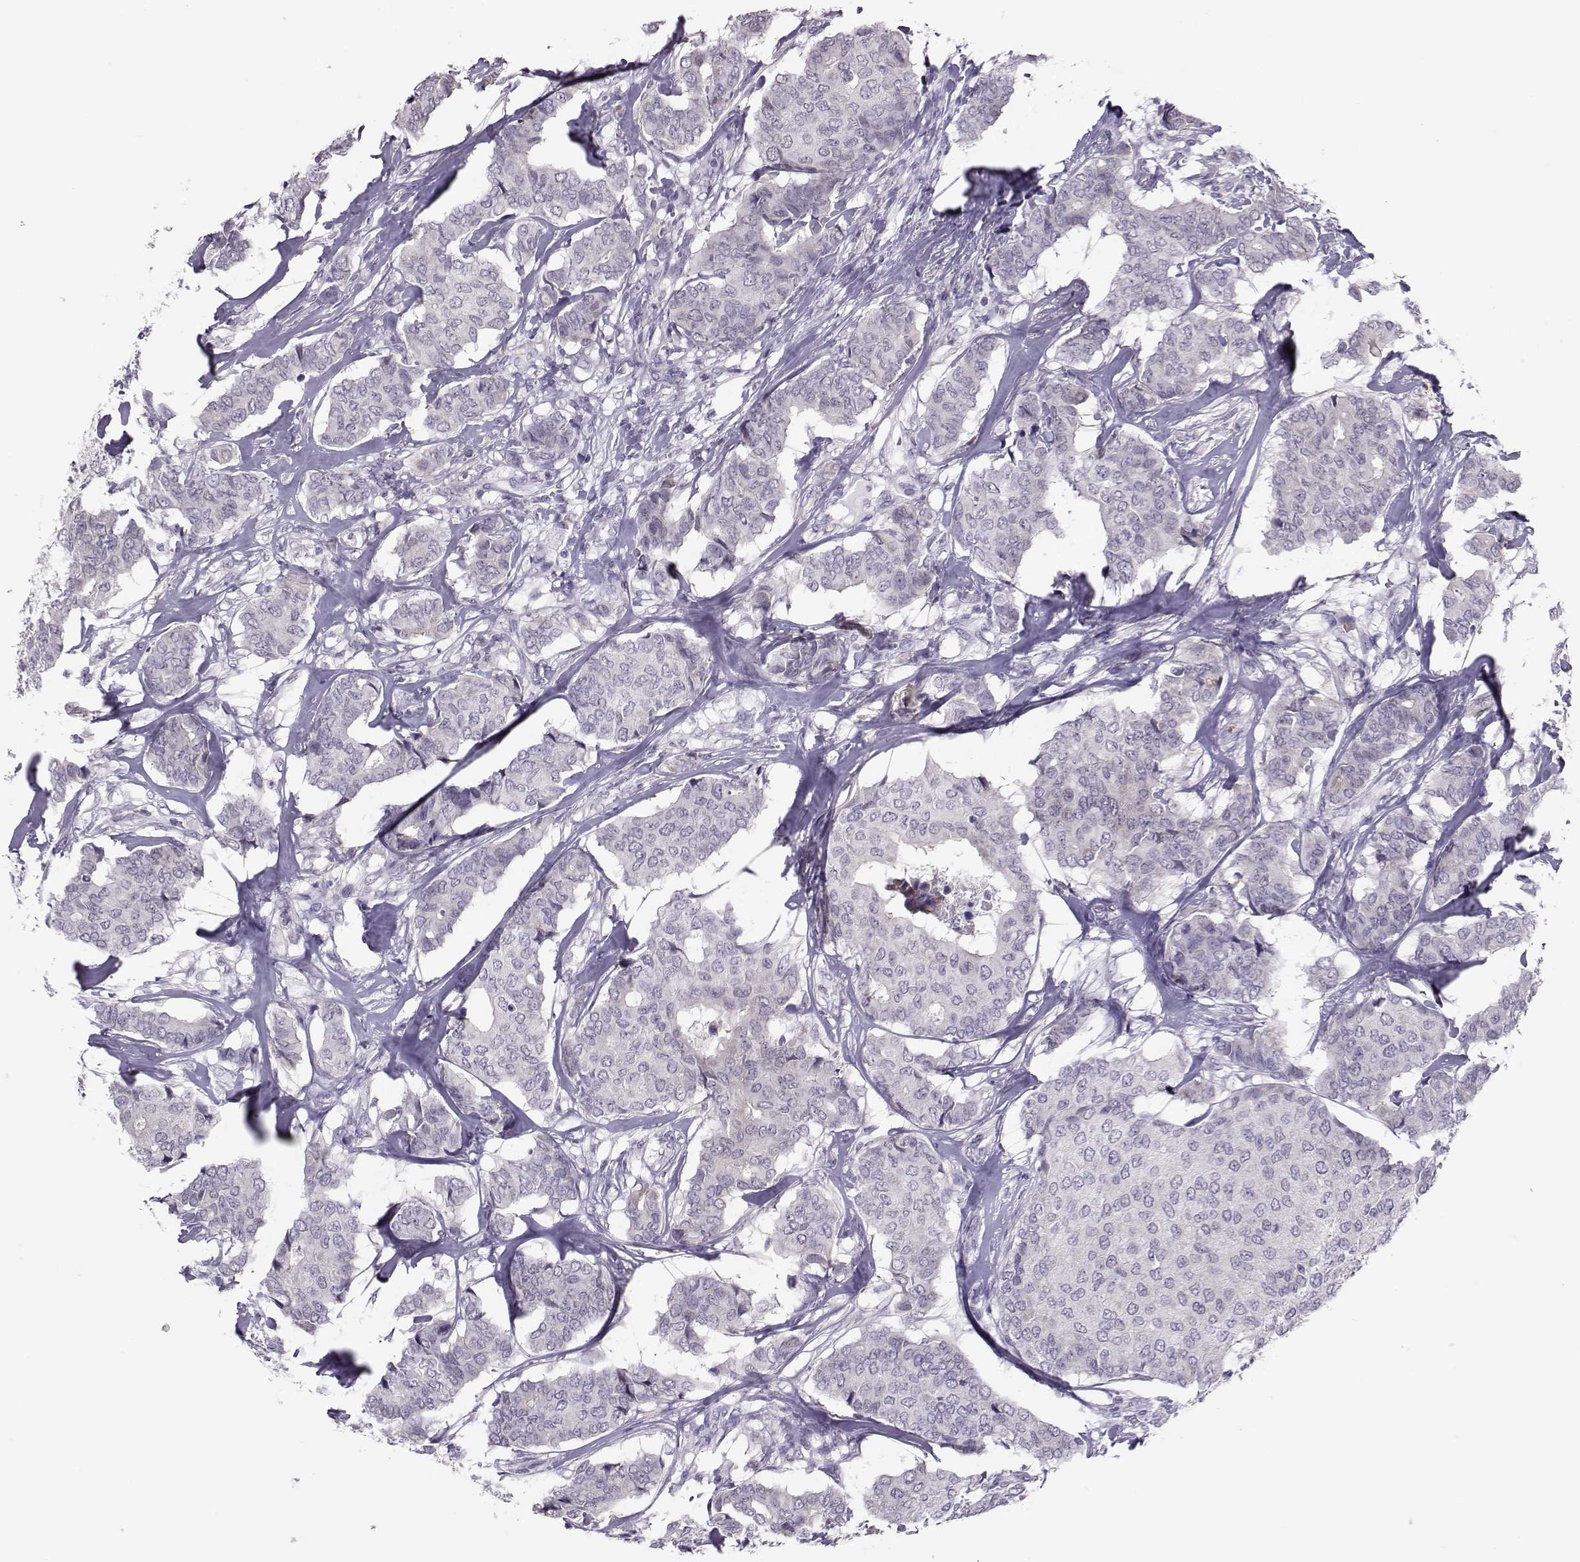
{"staining": {"intensity": "negative", "quantity": "none", "location": "none"}, "tissue": "breast cancer", "cell_type": "Tumor cells", "image_type": "cancer", "snomed": [{"axis": "morphology", "description": "Duct carcinoma"}, {"axis": "topography", "description": "Breast"}], "caption": "This is an immunohistochemistry (IHC) image of human breast cancer (intraductal carcinoma). There is no expression in tumor cells.", "gene": "DNAAF1", "patient": {"sex": "female", "age": 75}}